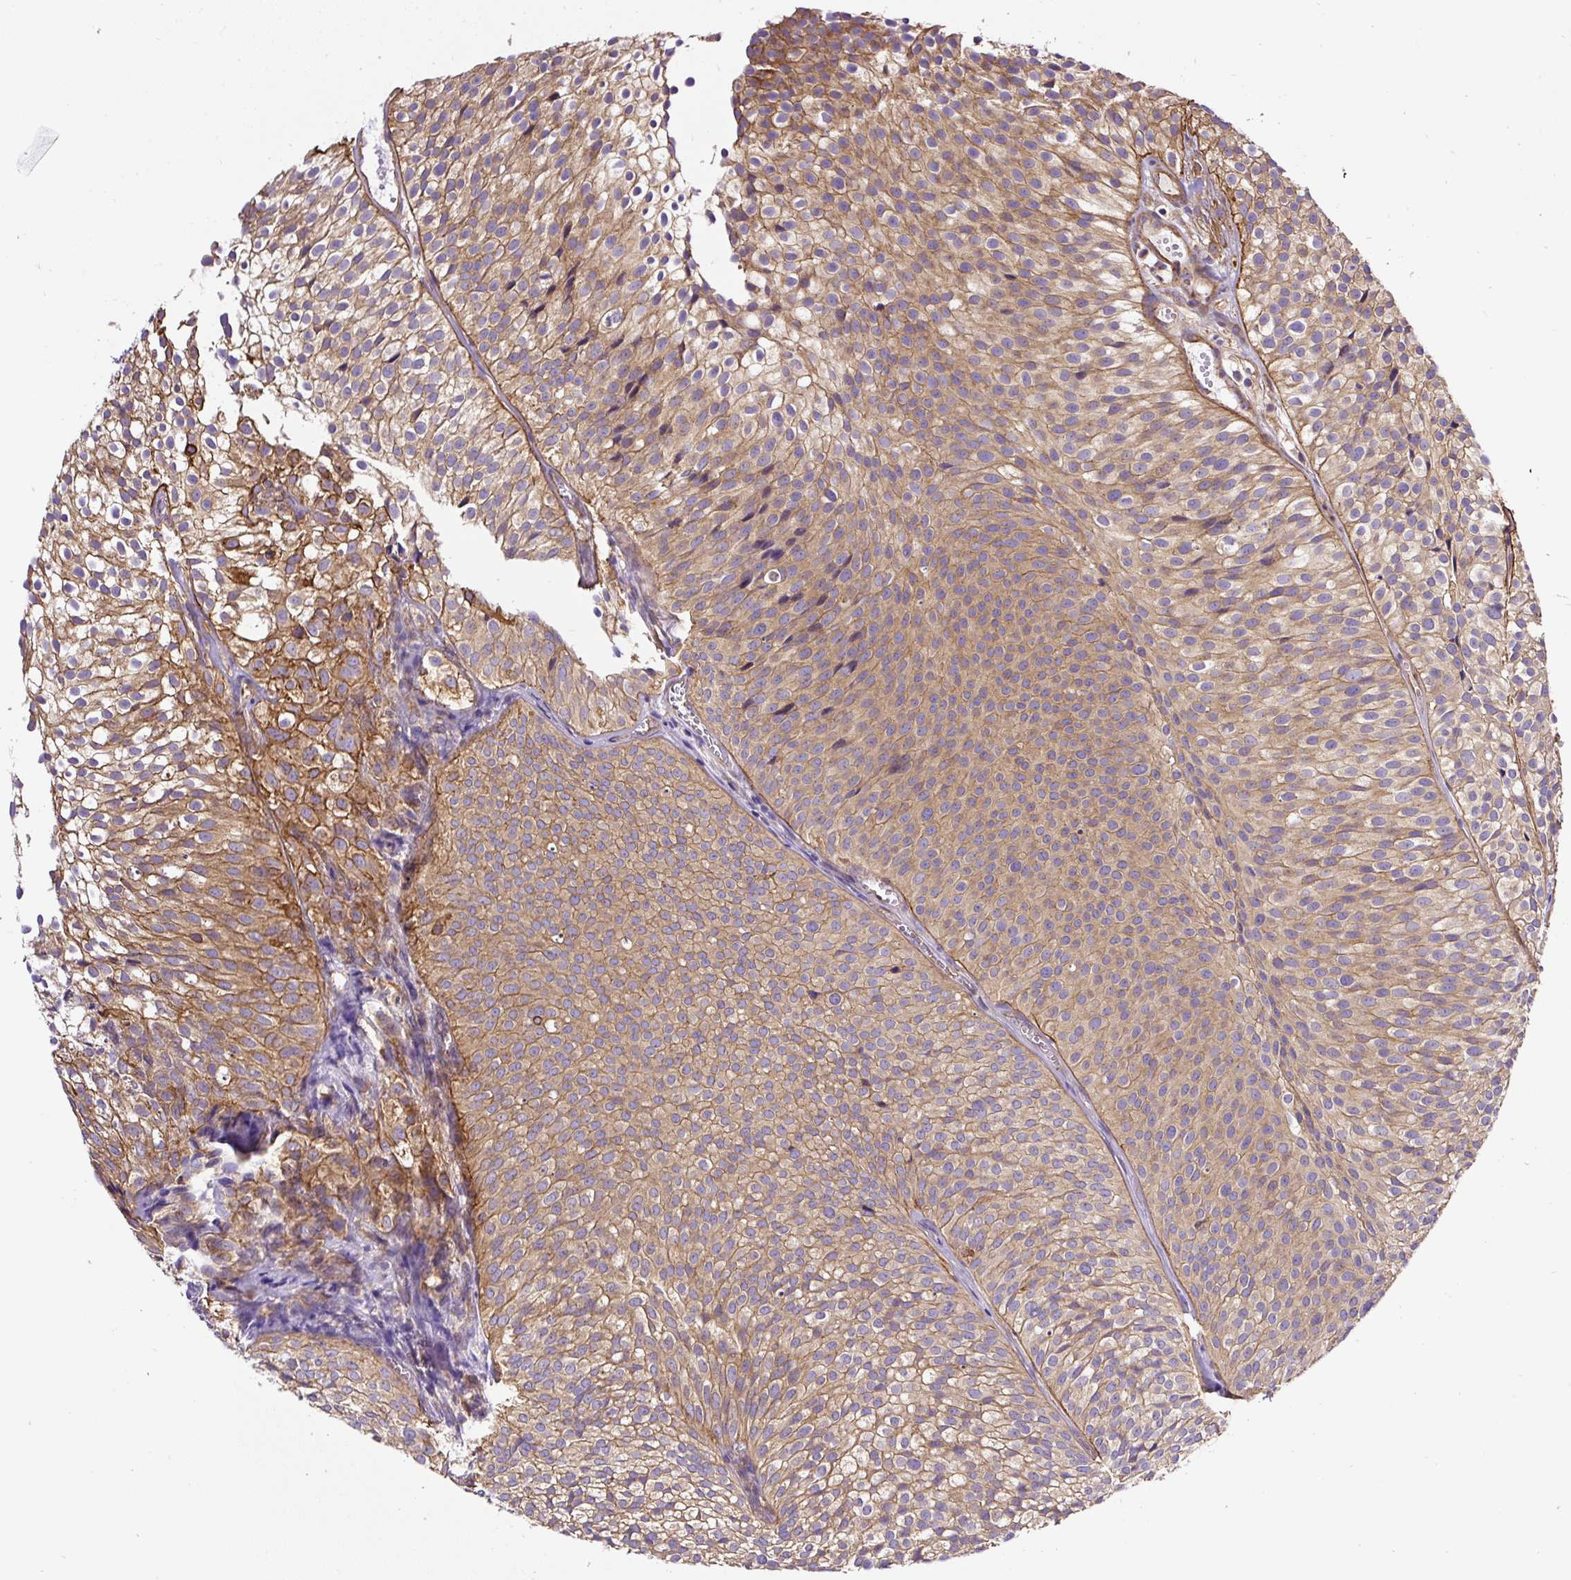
{"staining": {"intensity": "moderate", "quantity": ">75%", "location": "cytoplasmic/membranous"}, "tissue": "urothelial cancer", "cell_type": "Tumor cells", "image_type": "cancer", "snomed": [{"axis": "morphology", "description": "Urothelial carcinoma, Low grade"}, {"axis": "topography", "description": "Urinary bladder"}], "caption": "The micrograph shows staining of urothelial cancer, revealing moderate cytoplasmic/membranous protein positivity (brown color) within tumor cells.", "gene": "DCTN1", "patient": {"sex": "male", "age": 91}}